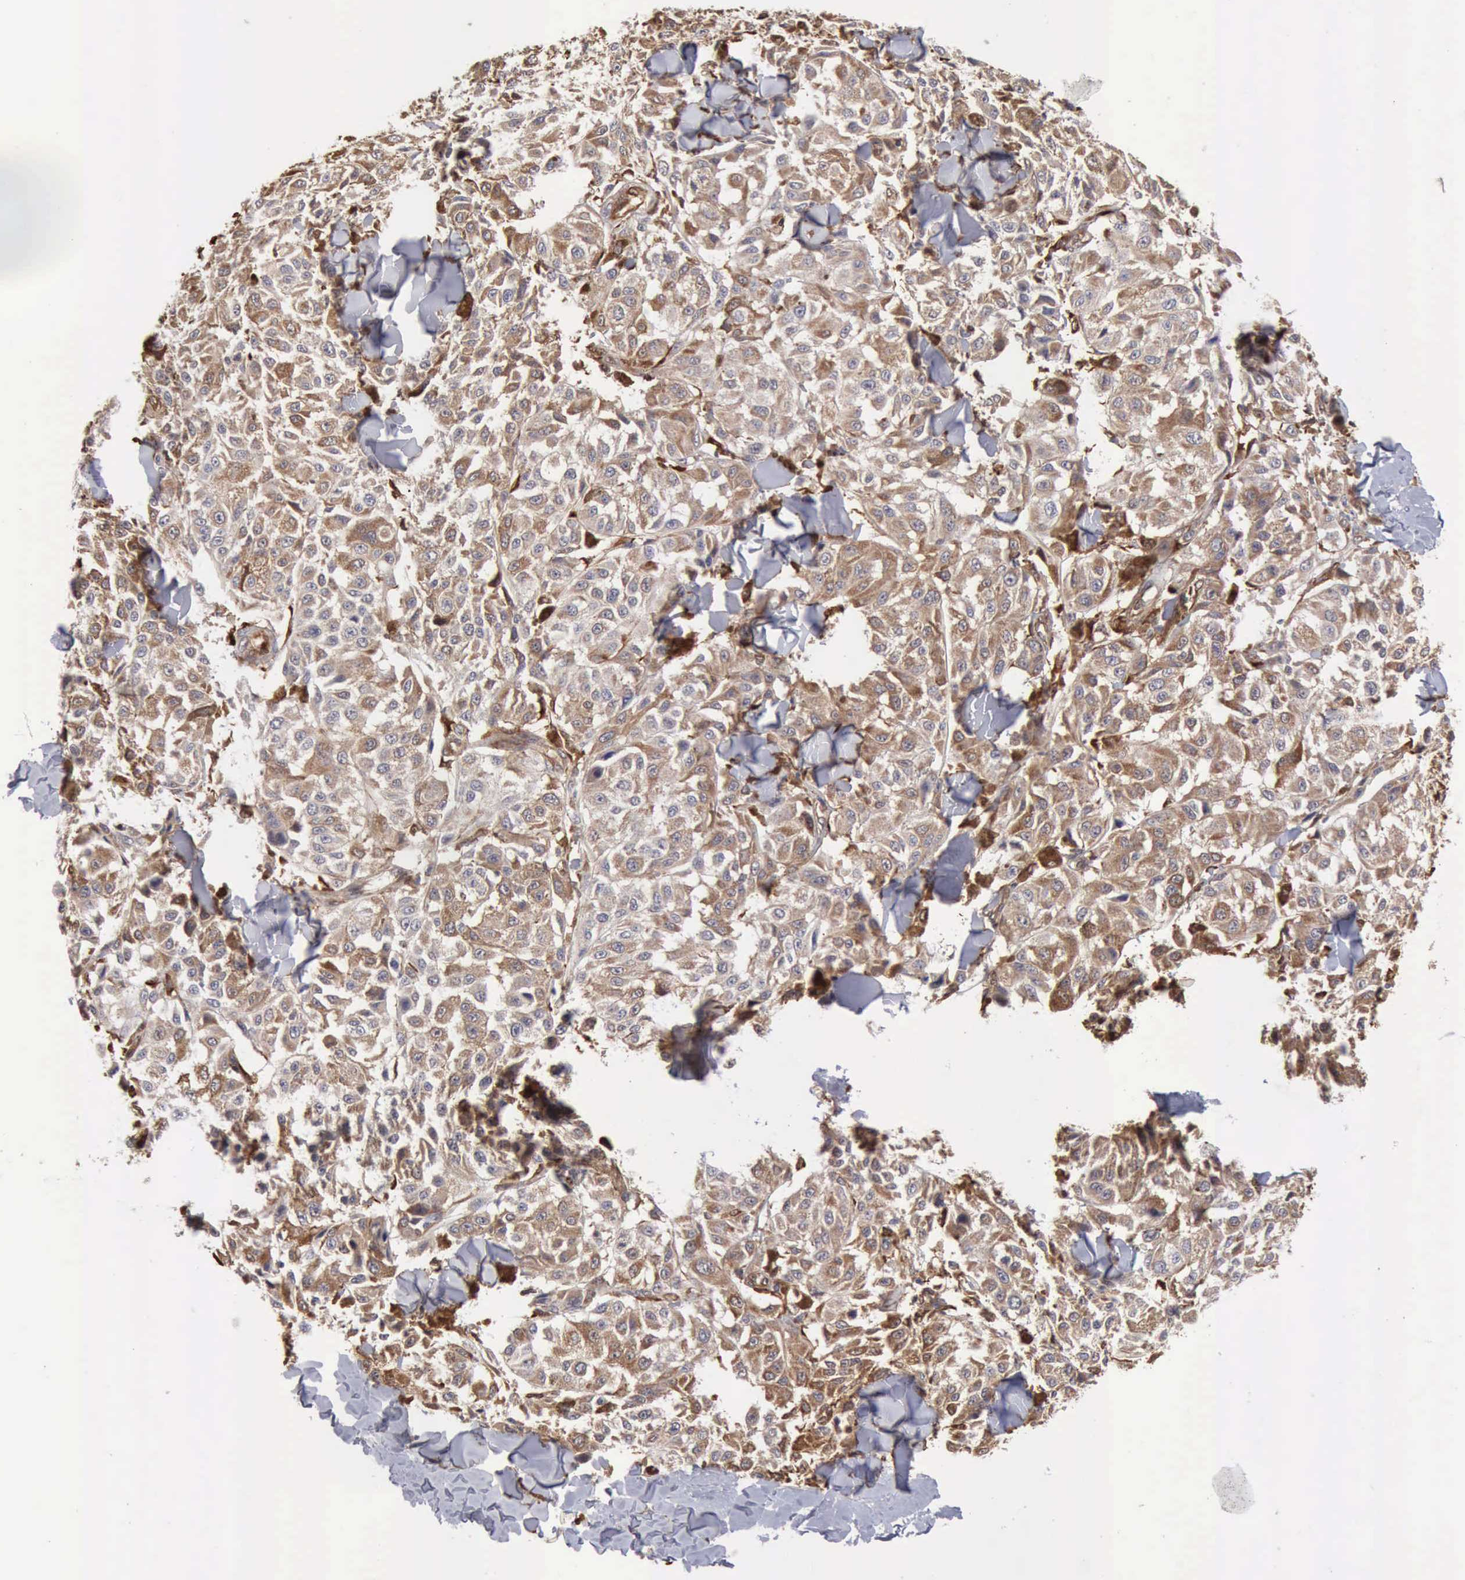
{"staining": {"intensity": "strong", "quantity": ">75%", "location": "cytoplasmic/membranous"}, "tissue": "melanoma", "cell_type": "Tumor cells", "image_type": "cancer", "snomed": [{"axis": "morphology", "description": "Malignant melanoma, NOS"}, {"axis": "topography", "description": "Skin"}], "caption": "High-magnification brightfield microscopy of malignant melanoma stained with DAB (brown) and counterstained with hematoxylin (blue). tumor cells exhibit strong cytoplasmic/membranous positivity is present in approximately>75% of cells.", "gene": "APOL2", "patient": {"sex": "female", "age": 64}}